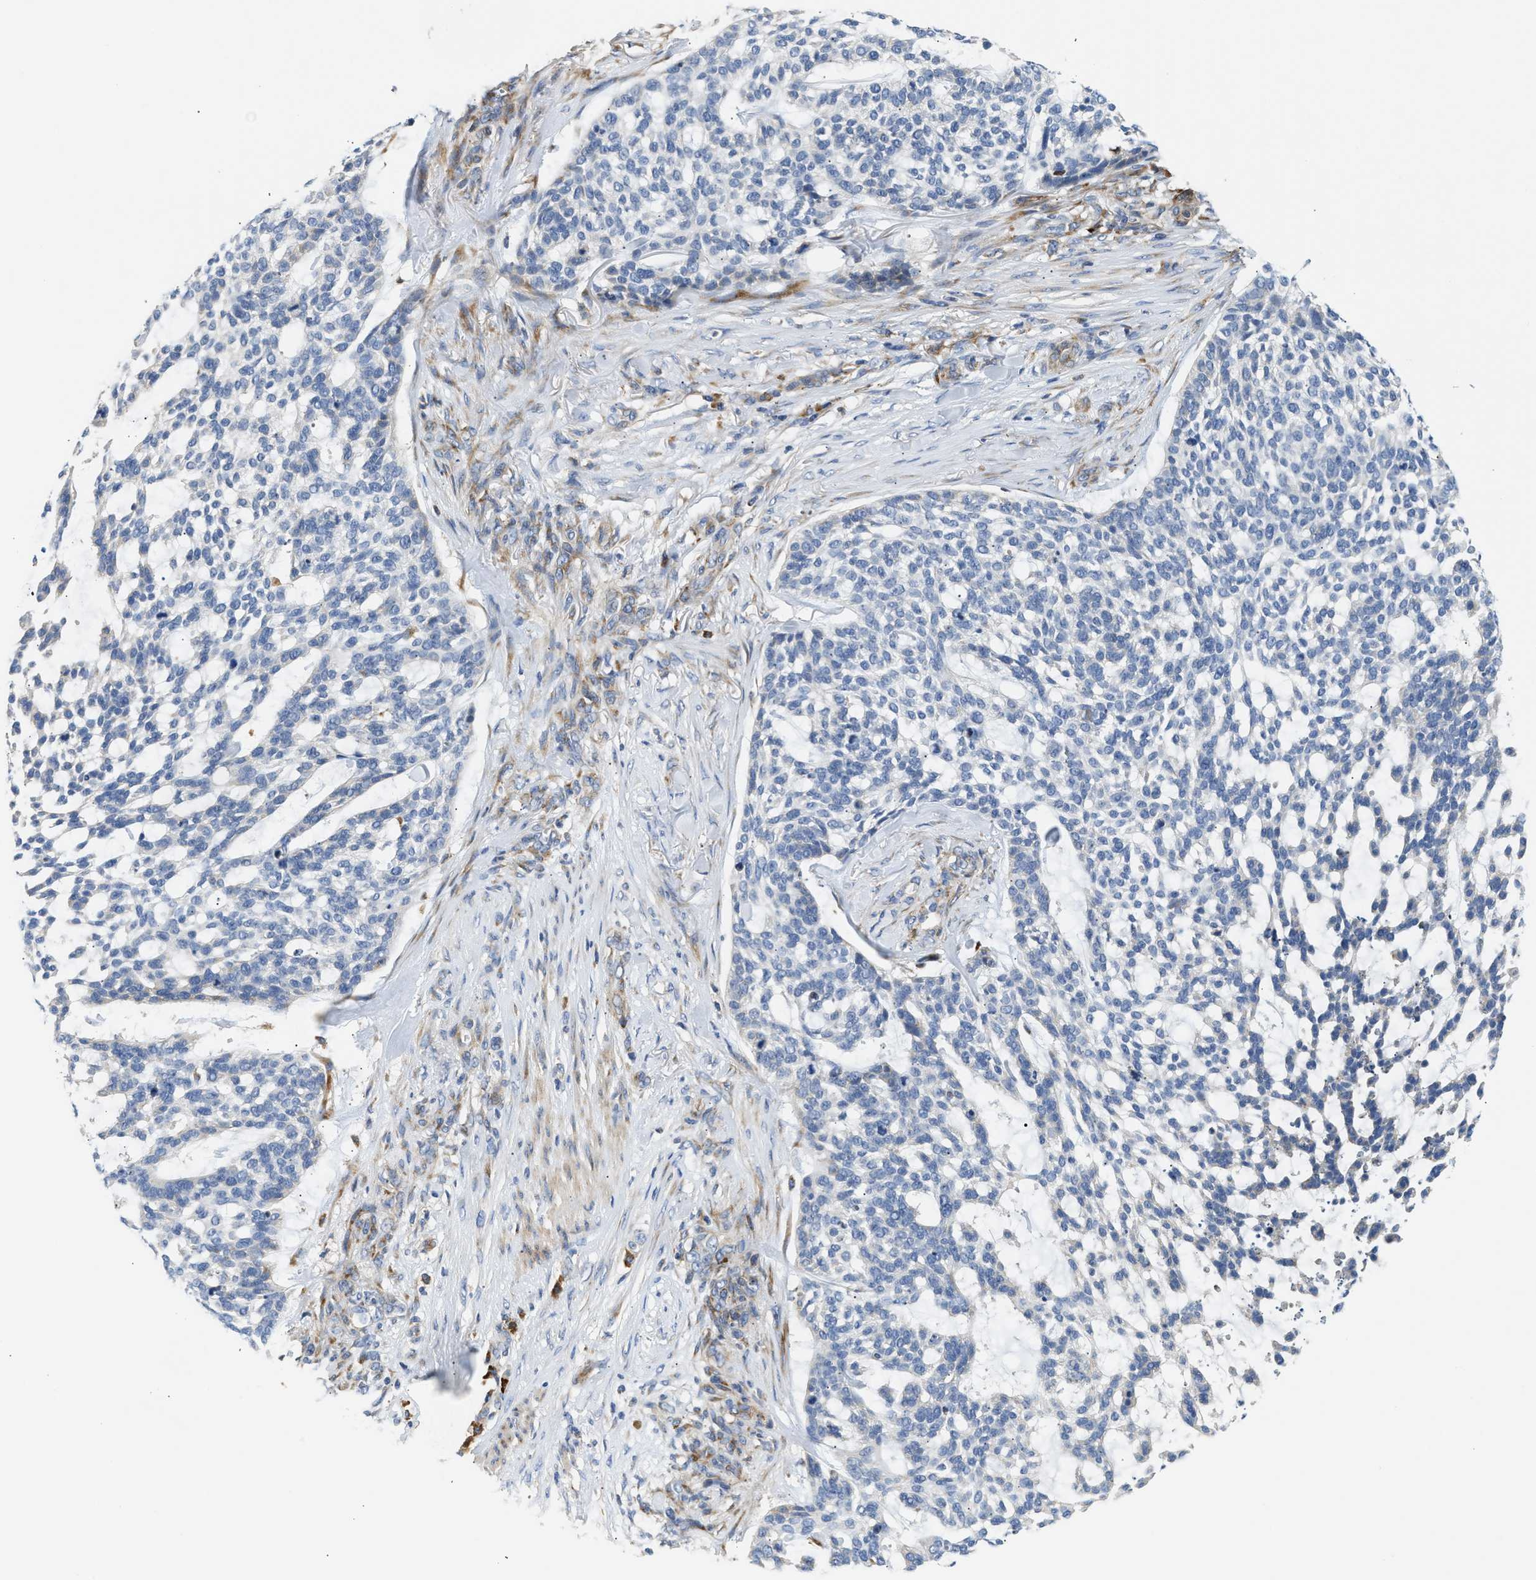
{"staining": {"intensity": "negative", "quantity": "none", "location": "none"}, "tissue": "skin cancer", "cell_type": "Tumor cells", "image_type": "cancer", "snomed": [{"axis": "morphology", "description": "Basal cell carcinoma"}, {"axis": "topography", "description": "Skin"}], "caption": "The histopathology image demonstrates no staining of tumor cells in skin cancer.", "gene": "AMZ1", "patient": {"sex": "female", "age": 64}}